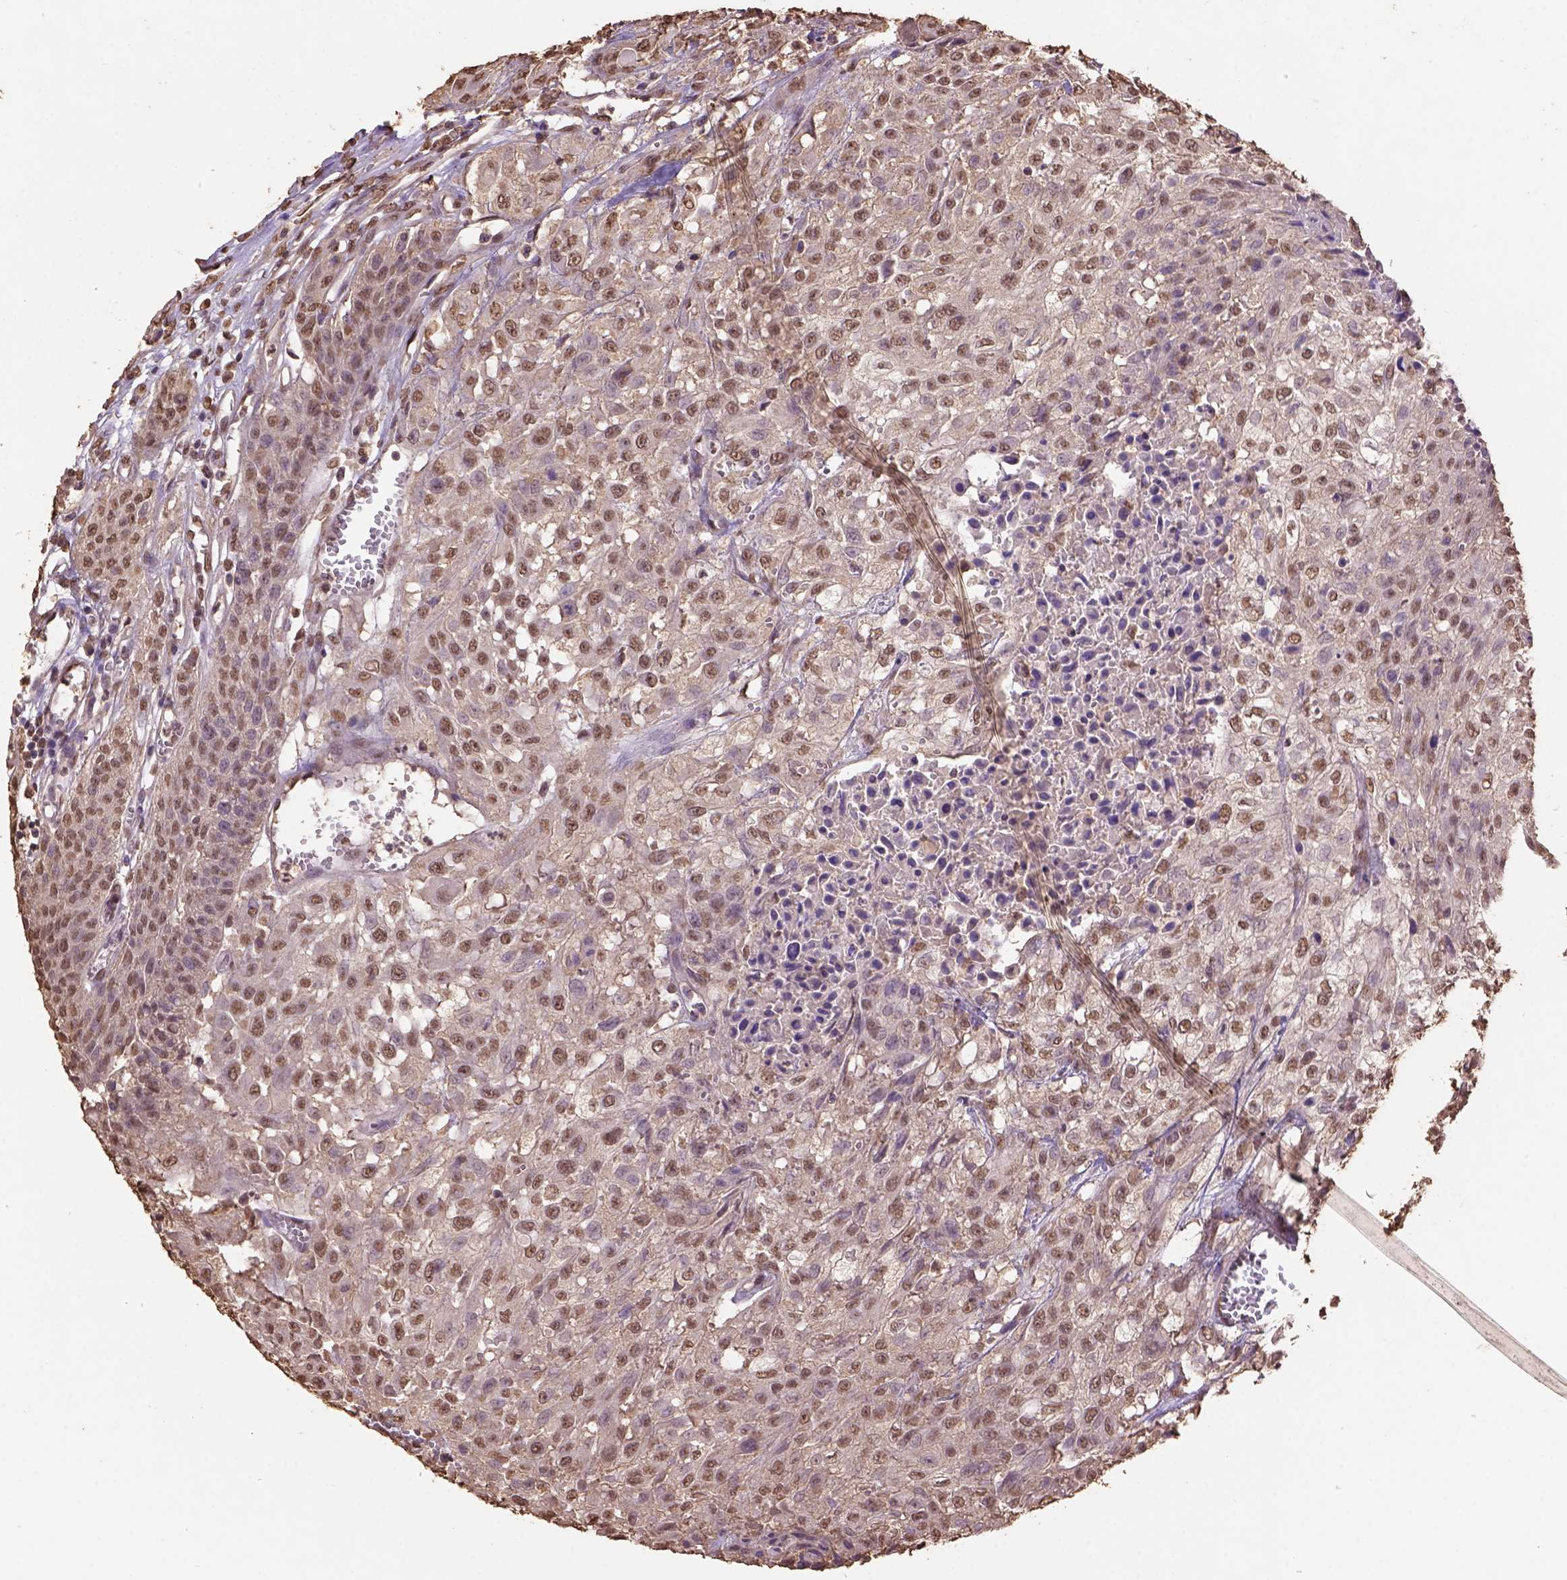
{"staining": {"intensity": "moderate", "quantity": ">75%", "location": "nuclear"}, "tissue": "urothelial cancer", "cell_type": "Tumor cells", "image_type": "cancer", "snomed": [{"axis": "morphology", "description": "Urothelial carcinoma, High grade"}, {"axis": "topography", "description": "Urinary bladder"}], "caption": "Immunohistochemical staining of high-grade urothelial carcinoma demonstrates moderate nuclear protein positivity in approximately >75% of tumor cells.", "gene": "CSTF2T", "patient": {"sex": "male", "age": 57}}